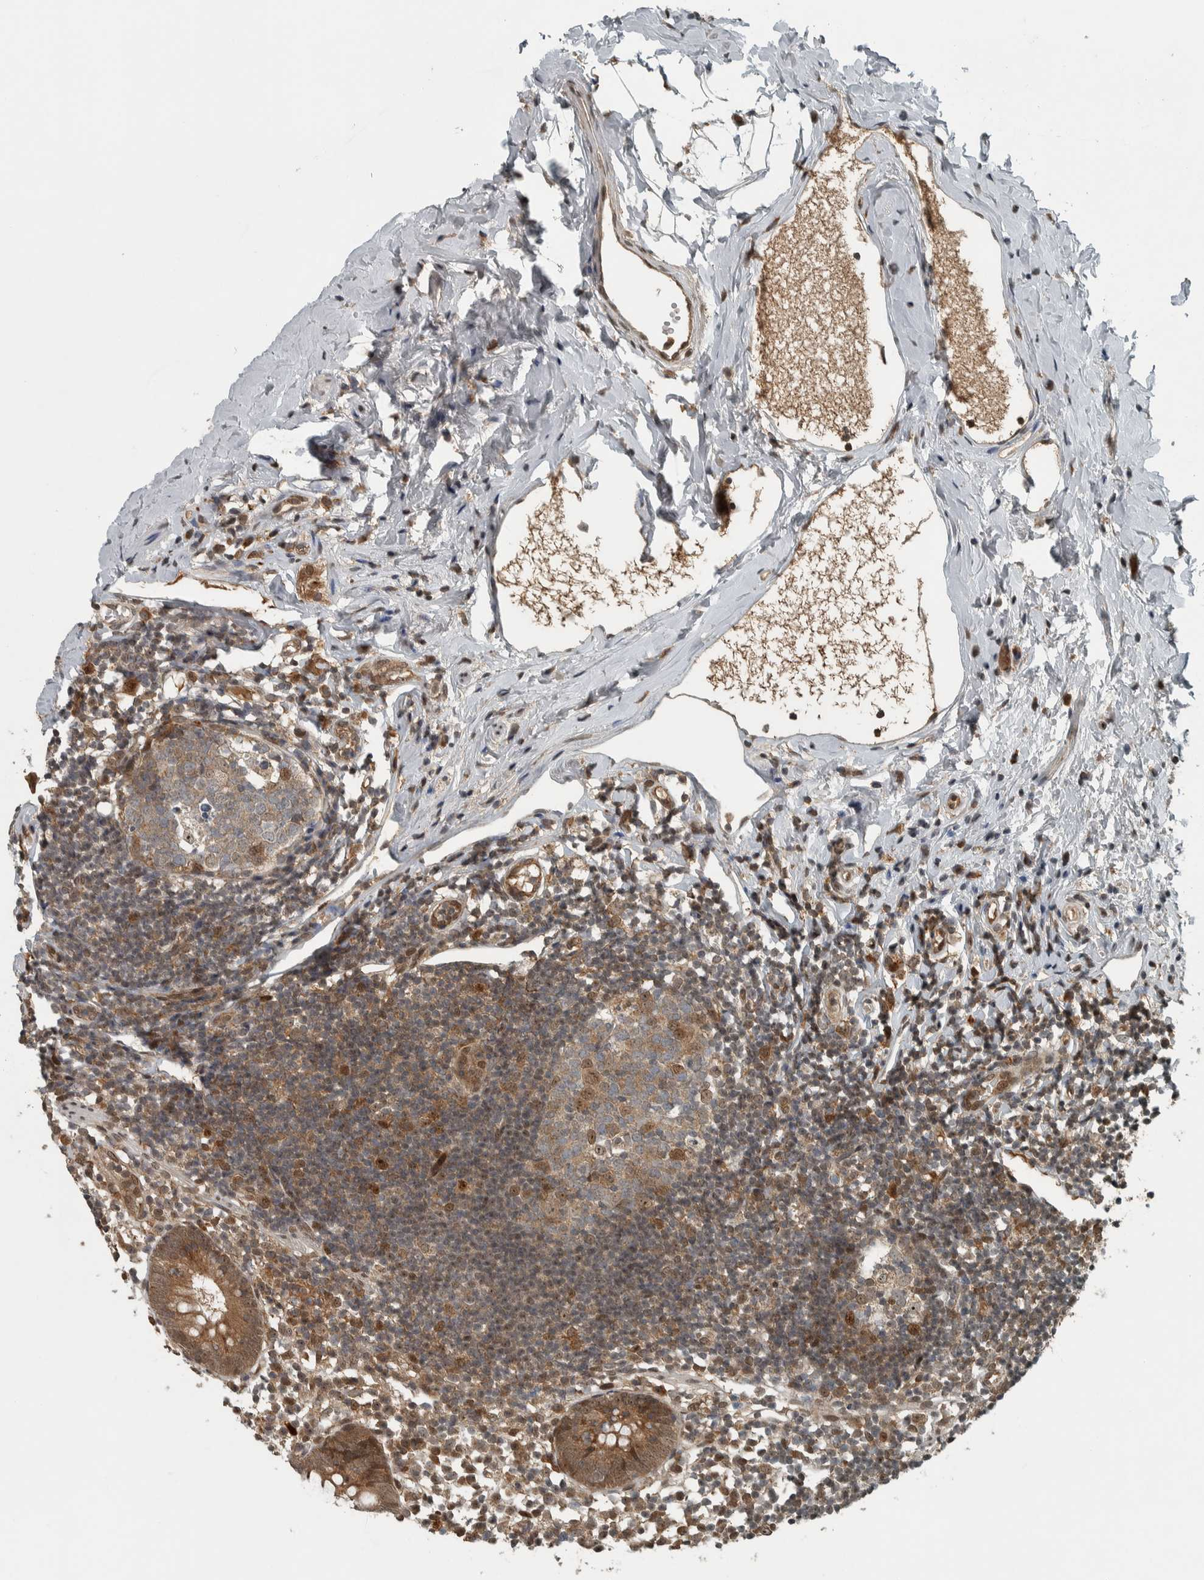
{"staining": {"intensity": "moderate", "quantity": ">75%", "location": "cytoplasmic/membranous"}, "tissue": "appendix", "cell_type": "Glandular cells", "image_type": "normal", "snomed": [{"axis": "morphology", "description": "Normal tissue, NOS"}, {"axis": "topography", "description": "Appendix"}], "caption": "Moderate cytoplasmic/membranous expression is seen in about >75% of glandular cells in benign appendix.", "gene": "XPO5", "patient": {"sex": "female", "age": 20}}